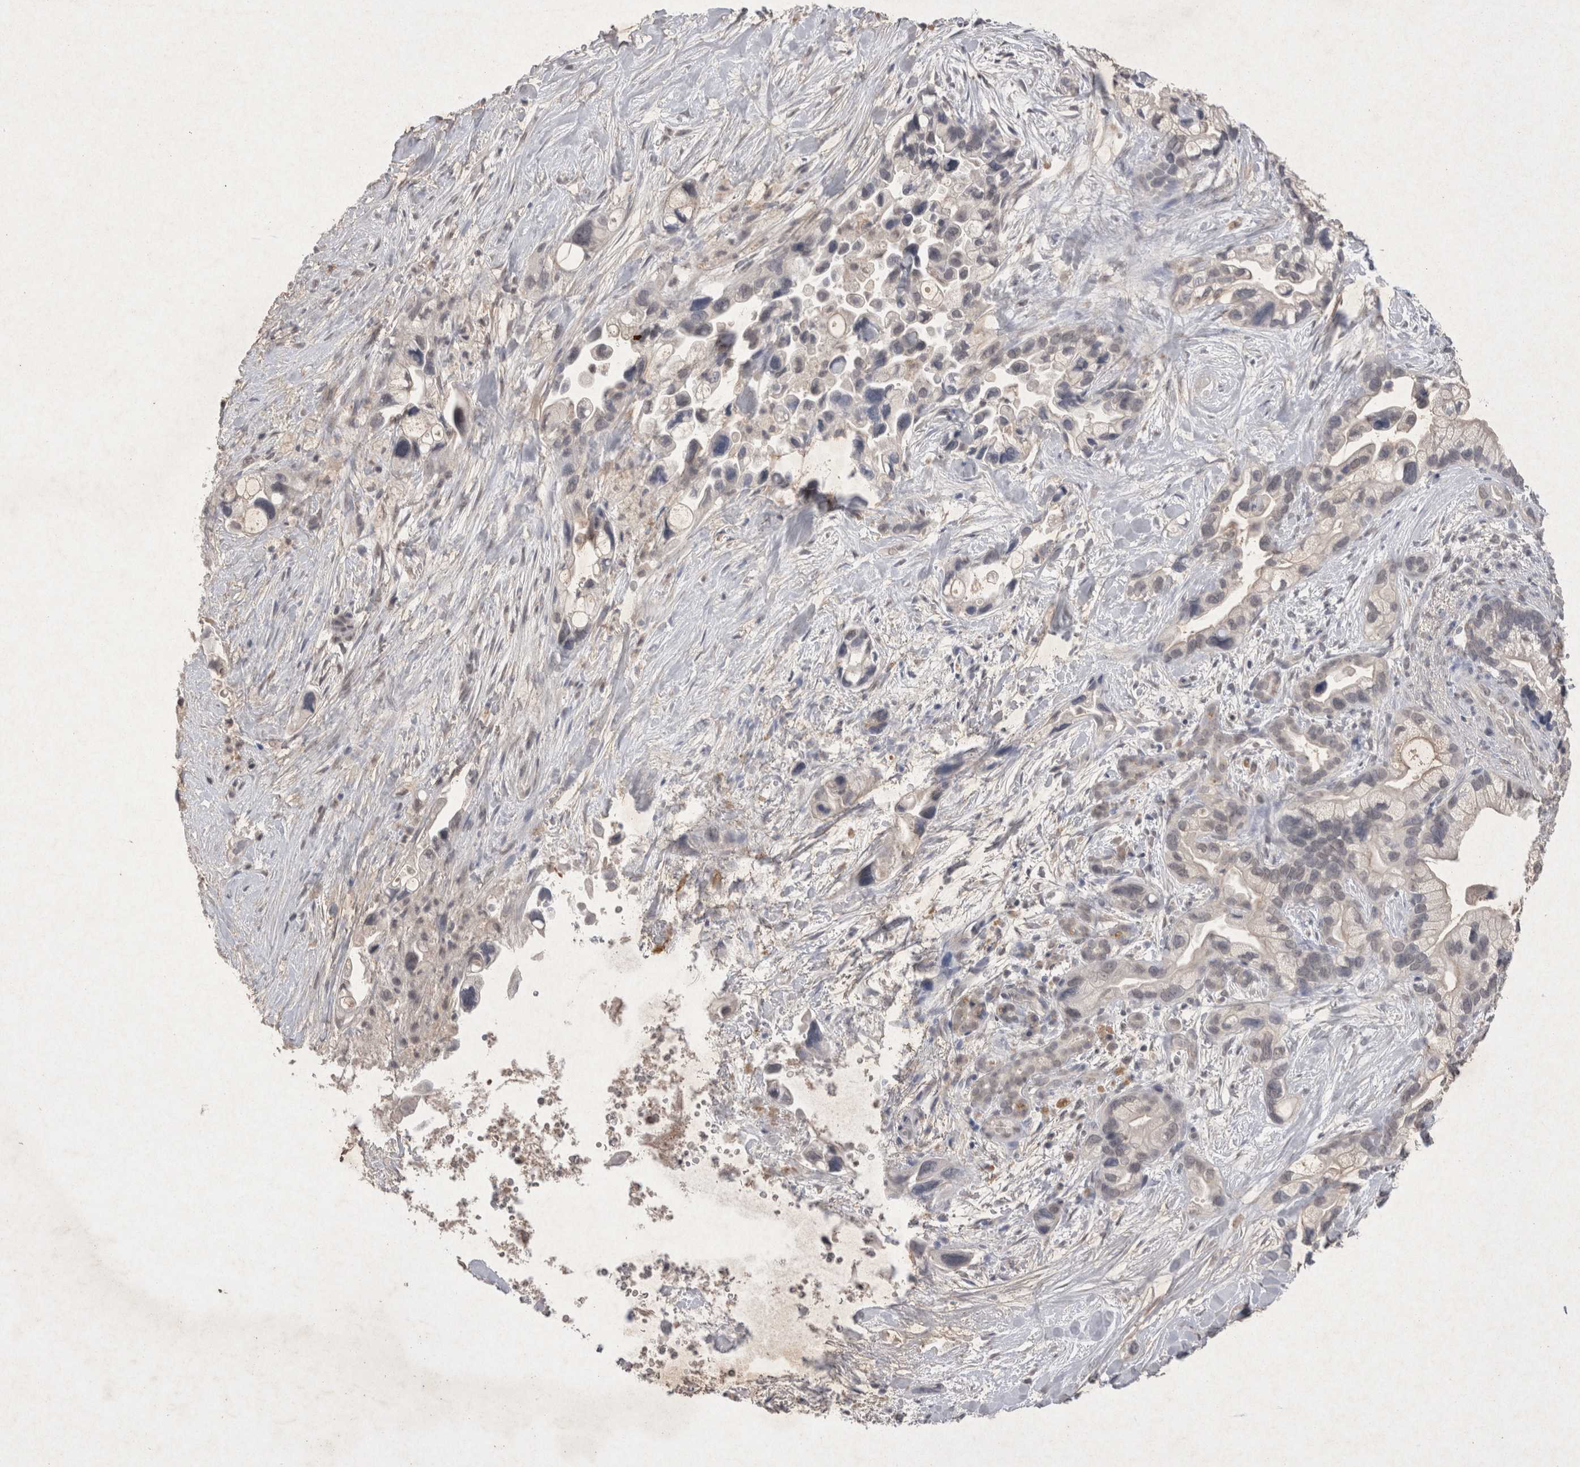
{"staining": {"intensity": "negative", "quantity": "none", "location": "none"}, "tissue": "pancreatic cancer", "cell_type": "Tumor cells", "image_type": "cancer", "snomed": [{"axis": "morphology", "description": "Adenocarcinoma, NOS"}, {"axis": "topography", "description": "Pancreas"}], "caption": "Immunohistochemistry image of adenocarcinoma (pancreatic) stained for a protein (brown), which exhibits no expression in tumor cells.", "gene": "LYVE1", "patient": {"sex": "female", "age": 77}}